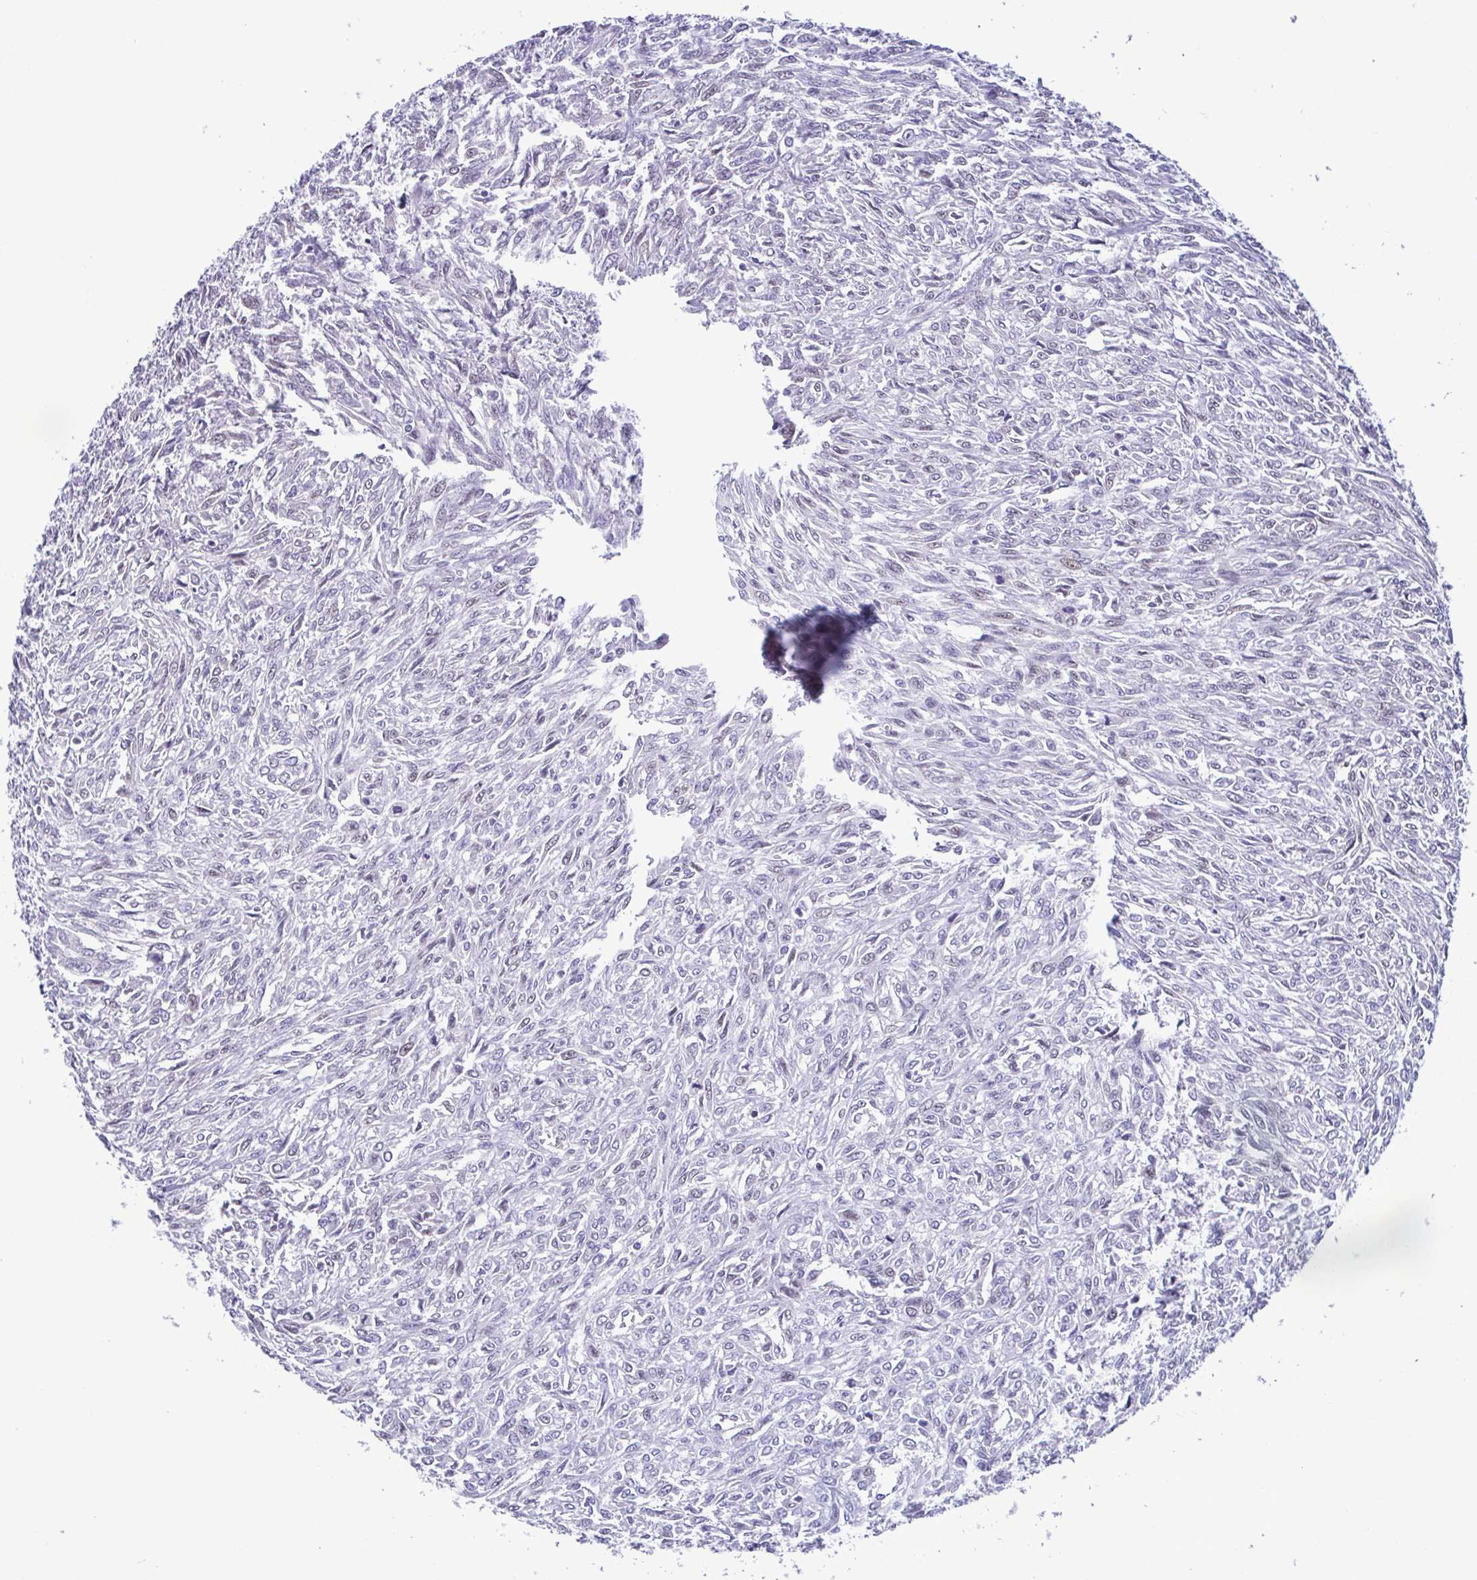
{"staining": {"intensity": "negative", "quantity": "none", "location": "none"}, "tissue": "renal cancer", "cell_type": "Tumor cells", "image_type": "cancer", "snomed": [{"axis": "morphology", "description": "Adenocarcinoma, NOS"}, {"axis": "topography", "description": "Kidney"}], "caption": "A photomicrograph of human renal cancer is negative for staining in tumor cells.", "gene": "TIPIN", "patient": {"sex": "male", "age": 58}}